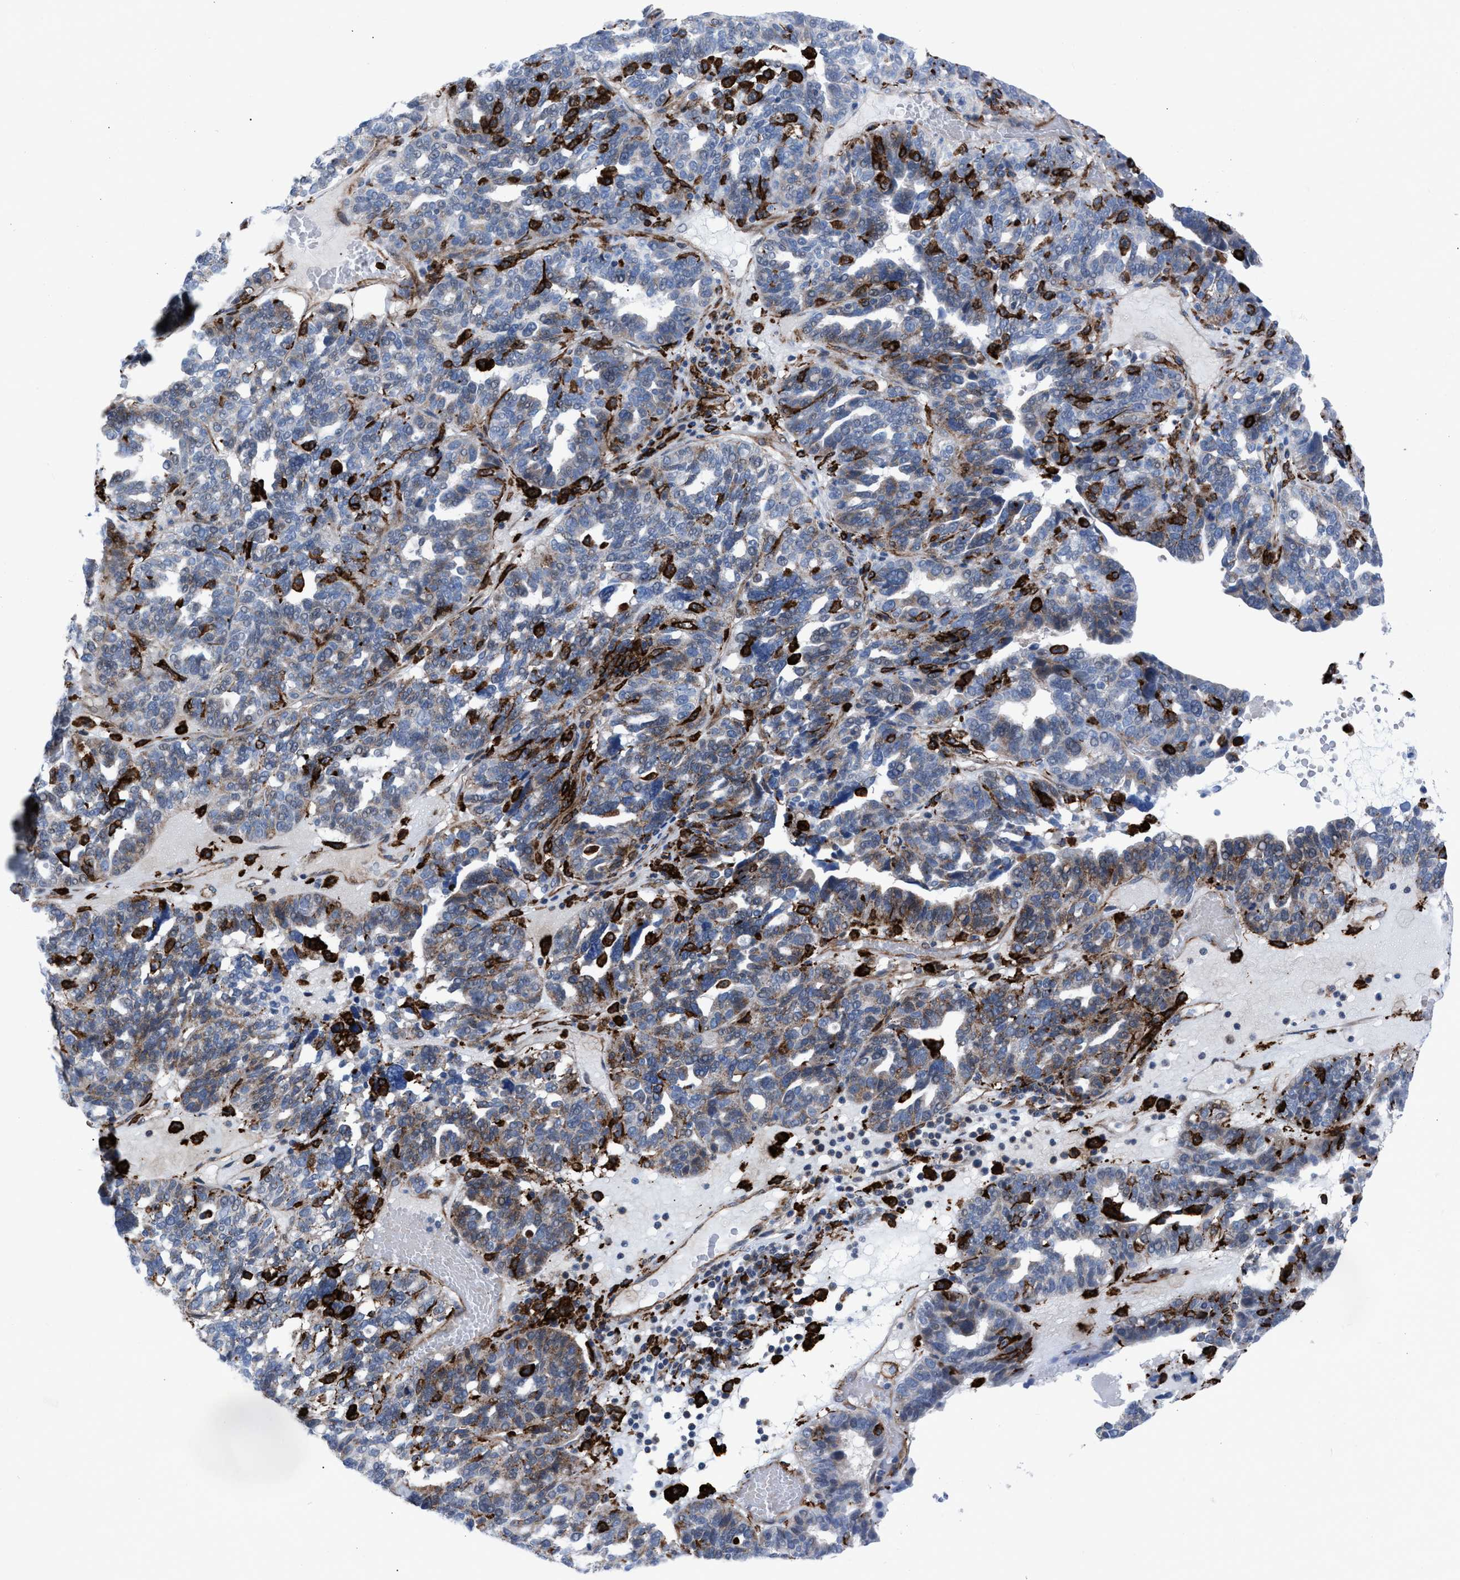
{"staining": {"intensity": "strong", "quantity": "<25%", "location": "cytoplasmic/membranous"}, "tissue": "ovarian cancer", "cell_type": "Tumor cells", "image_type": "cancer", "snomed": [{"axis": "morphology", "description": "Cystadenocarcinoma, serous, NOS"}, {"axis": "topography", "description": "Ovary"}], "caption": "A photomicrograph of ovarian serous cystadenocarcinoma stained for a protein shows strong cytoplasmic/membranous brown staining in tumor cells.", "gene": "SLC47A1", "patient": {"sex": "female", "age": 59}}